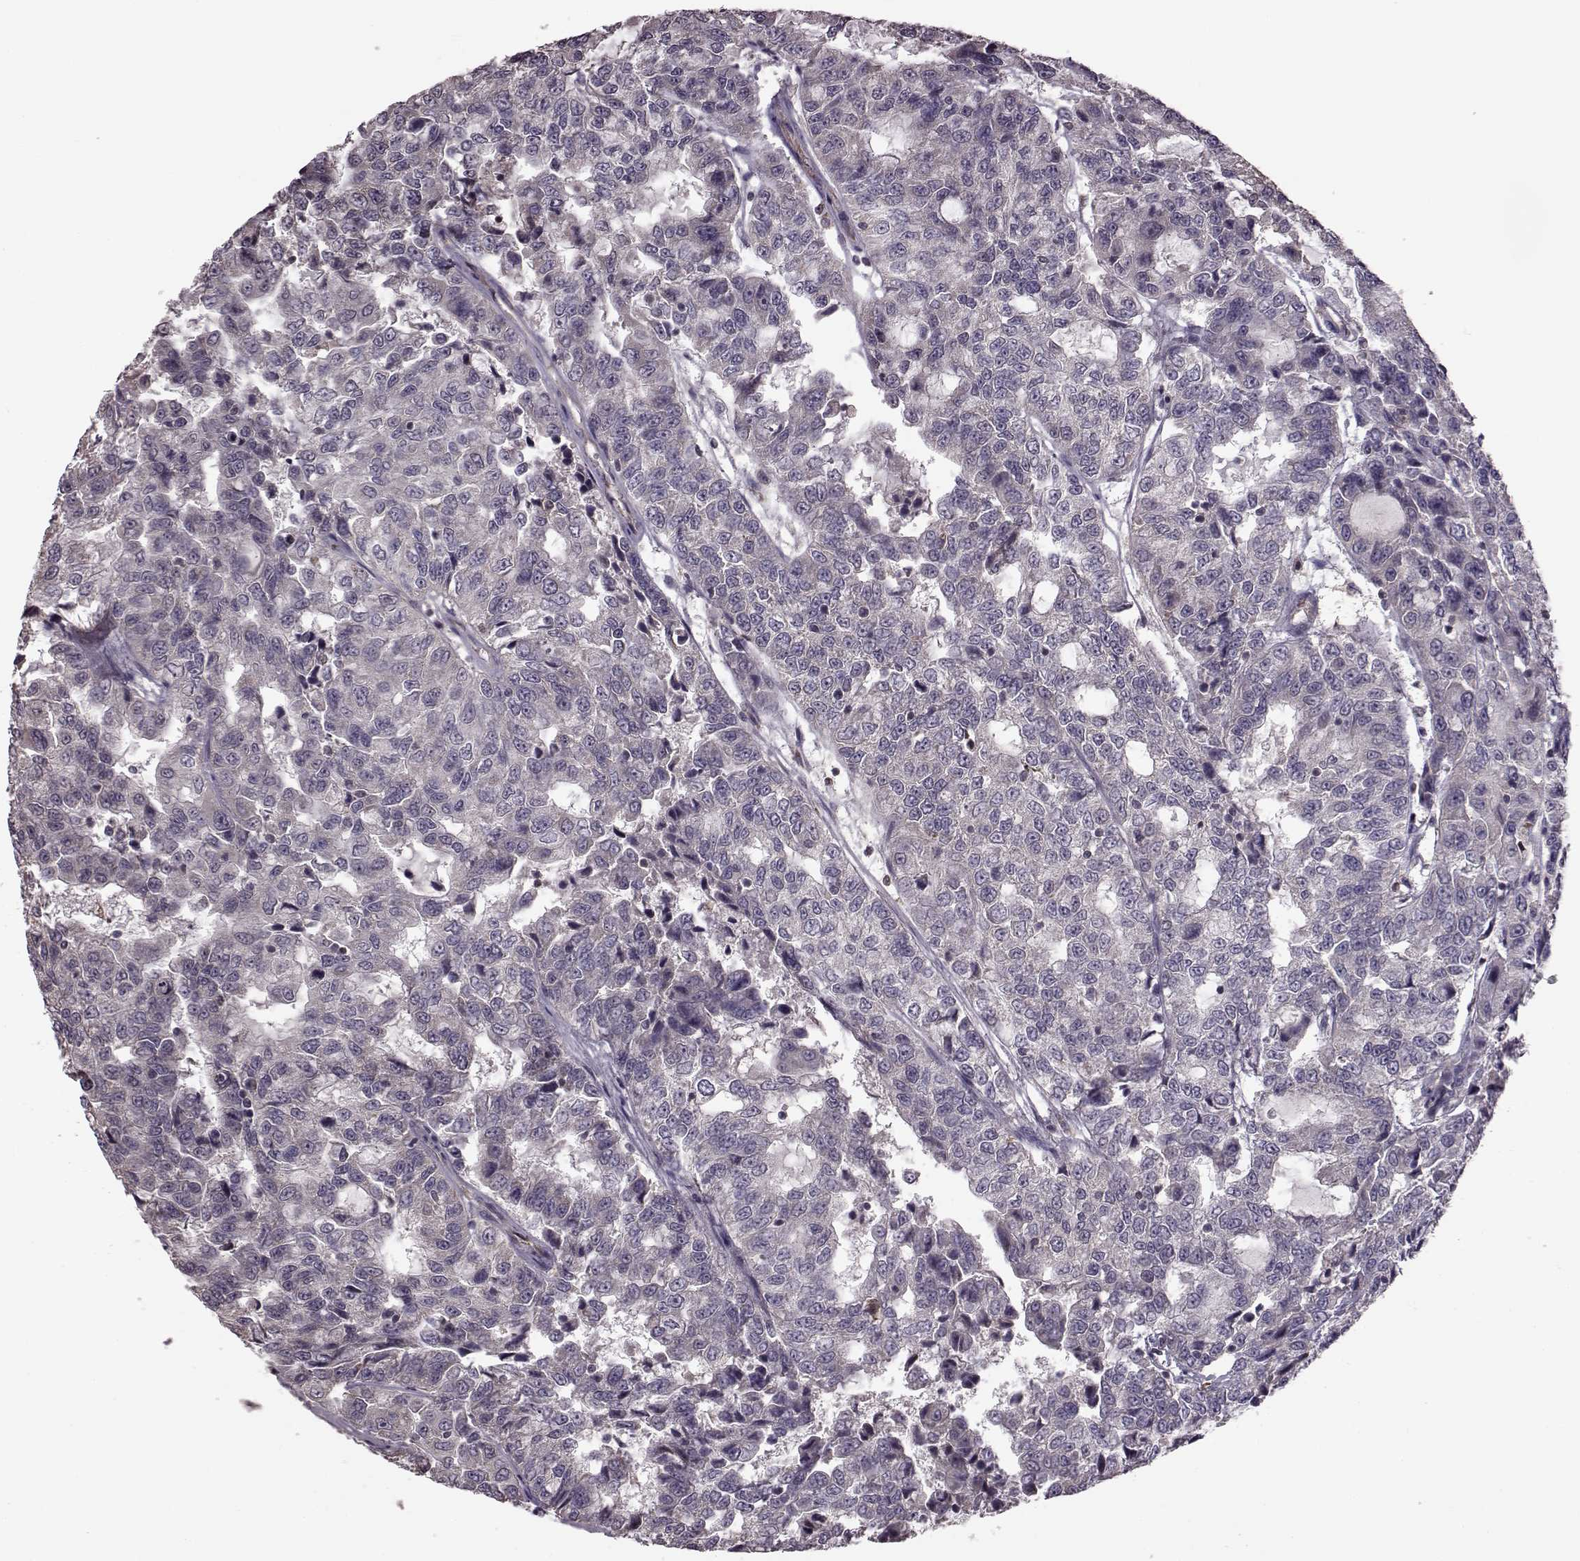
{"staining": {"intensity": "negative", "quantity": "none", "location": "none"}, "tissue": "urothelial cancer", "cell_type": "Tumor cells", "image_type": "cancer", "snomed": [{"axis": "morphology", "description": "Urothelial carcinoma, NOS"}, {"axis": "morphology", "description": "Urothelial carcinoma, High grade"}, {"axis": "topography", "description": "Urinary bladder"}], "caption": "There is no significant positivity in tumor cells of high-grade urothelial carcinoma.", "gene": "CDC42SE1", "patient": {"sex": "female", "age": 73}}